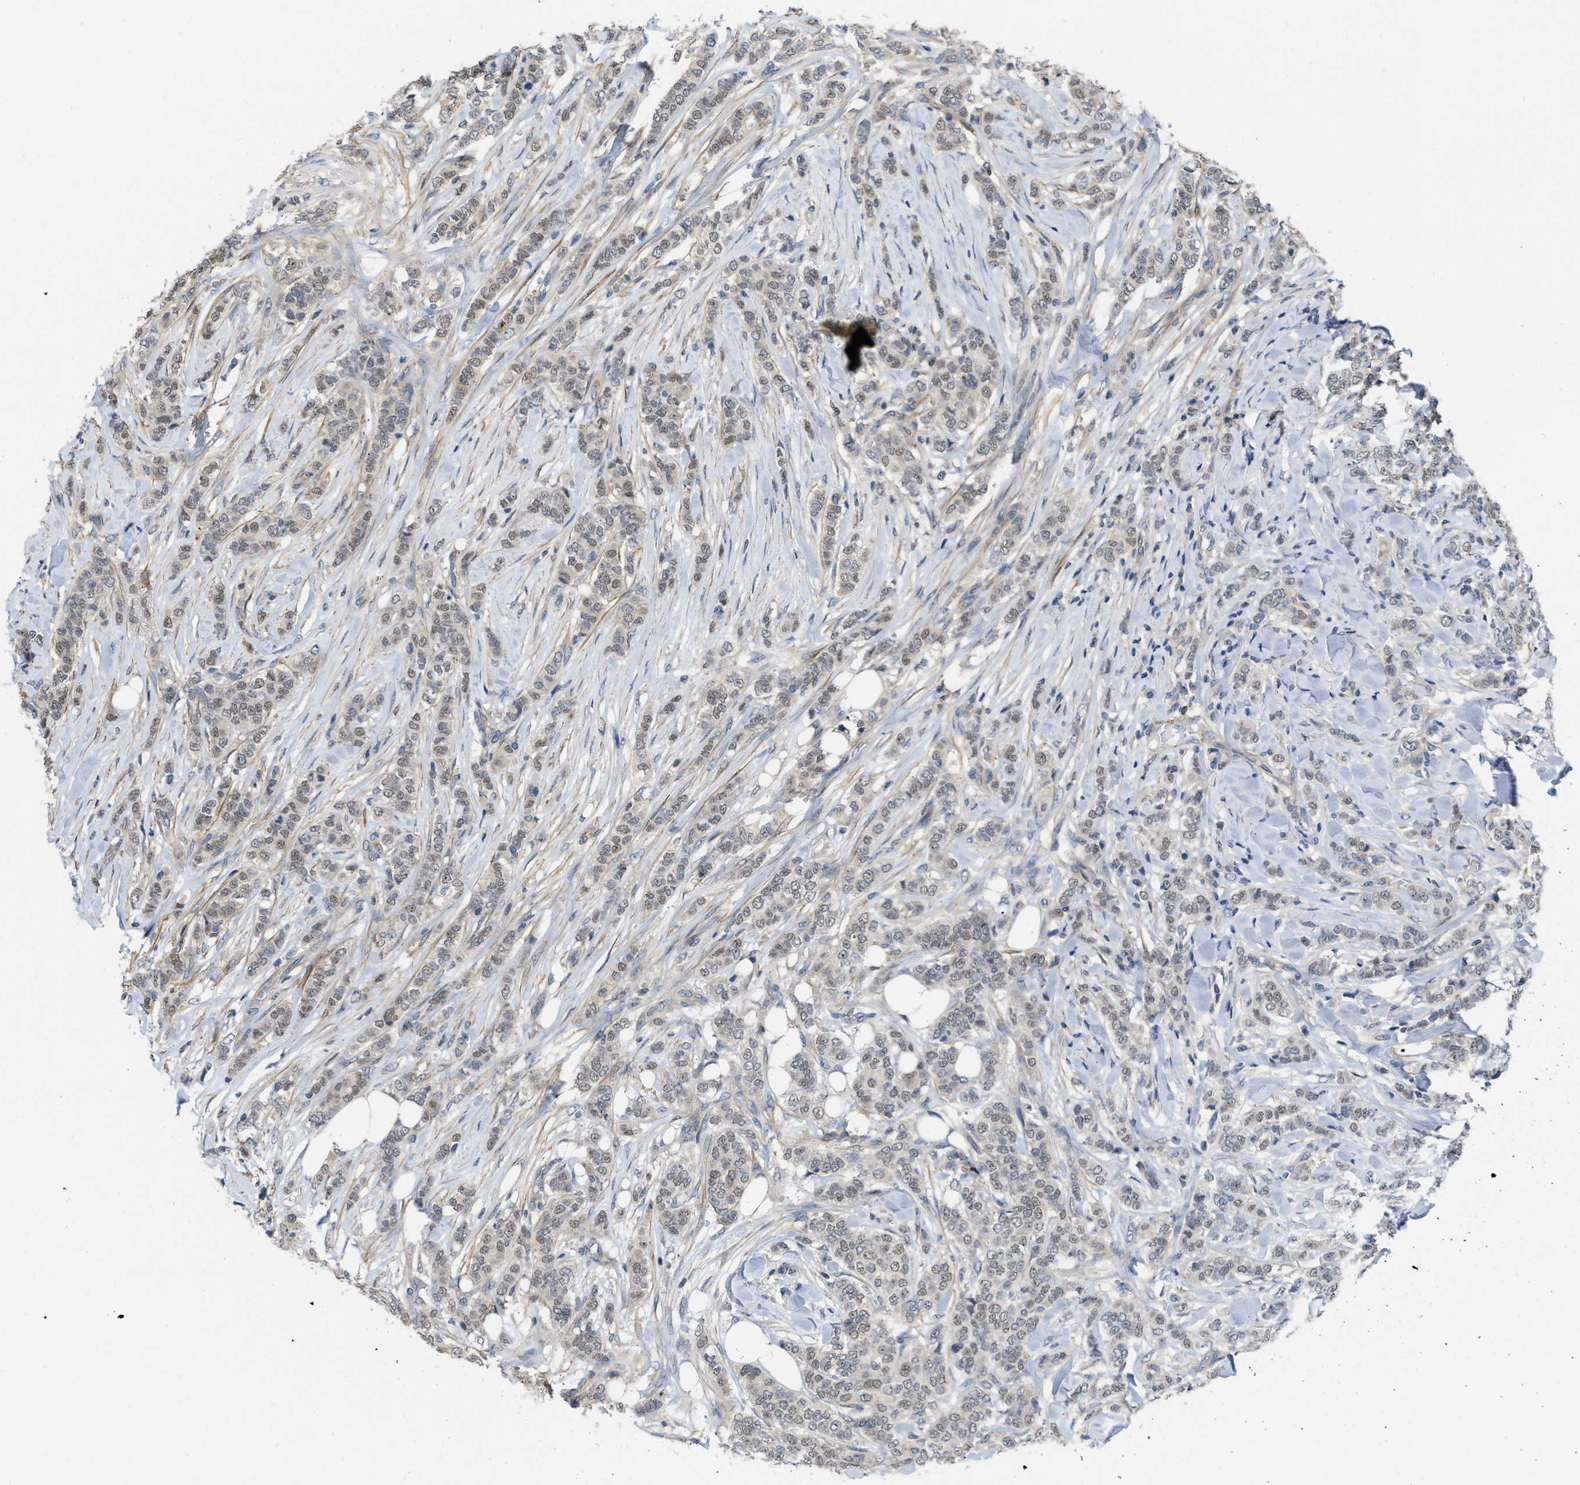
{"staining": {"intensity": "negative", "quantity": "none", "location": "none"}, "tissue": "breast cancer", "cell_type": "Tumor cells", "image_type": "cancer", "snomed": [{"axis": "morphology", "description": "Lobular carcinoma"}, {"axis": "topography", "description": "Skin"}, {"axis": "topography", "description": "Breast"}], "caption": "Breast cancer stained for a protein using IHC demonstrates no positivity tumor cells.", "gene": "NAPEPLD", "patient": {"sex": "female", "age": 46}}